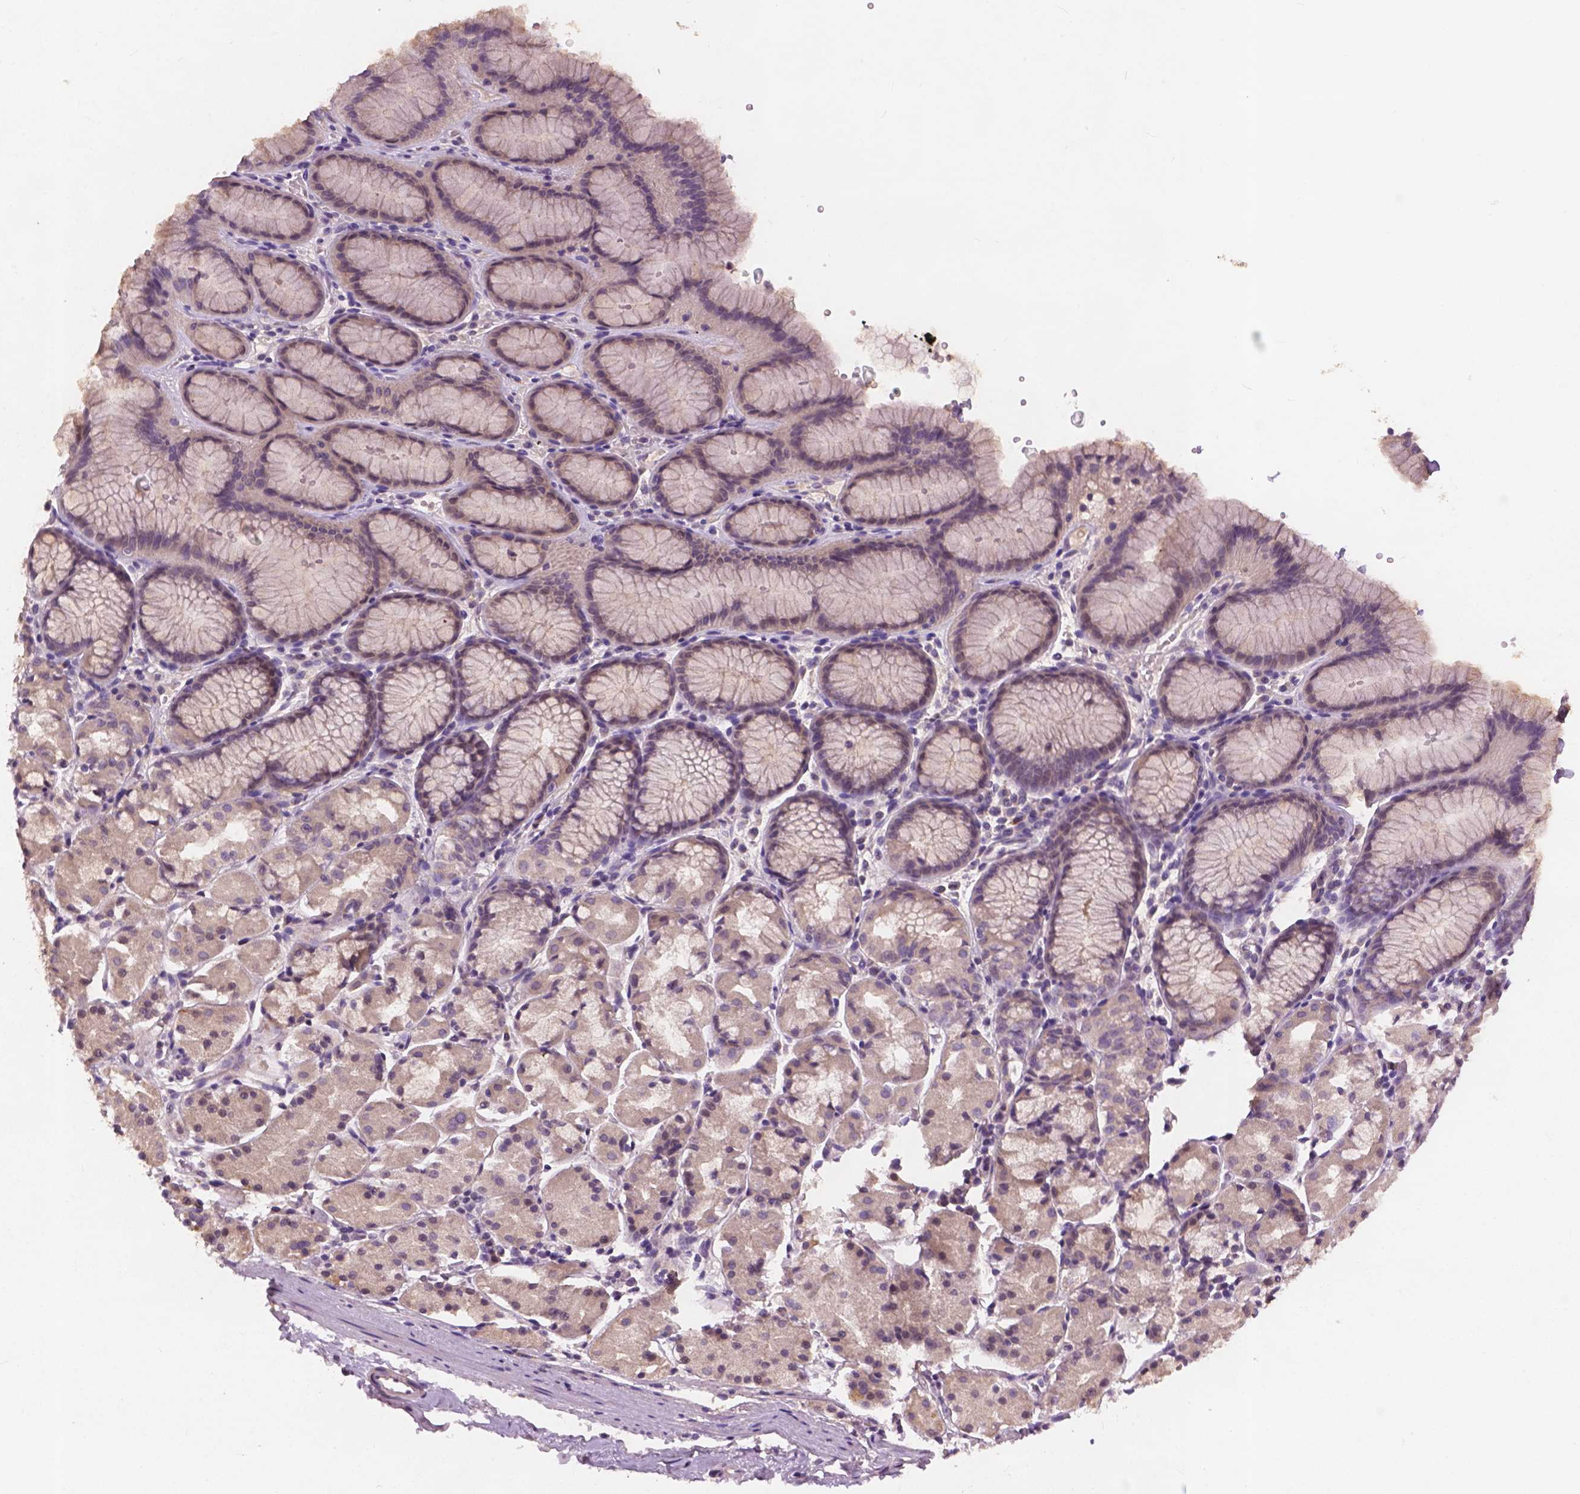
{"staining": {"intensity": "weak", "quantity": "<25%", "location": "cytoplasmic/membranous"}, "tissue": "stomach", "cell_type": "Glandular cells", "image_type": "normal", "snomed": [{"axis": "morphology", "description": "Normal tissue, NOS"}, {"axis": "topography", "description": "Stomach, upper"}], "caption": "A high-resolution image shows immunohistochemistry (IHC) staining of benign stomach, which exhibits no significant staining in glandular cells.", "gene": "KRT17", "patient": {"sex": "male", "age": 47}}